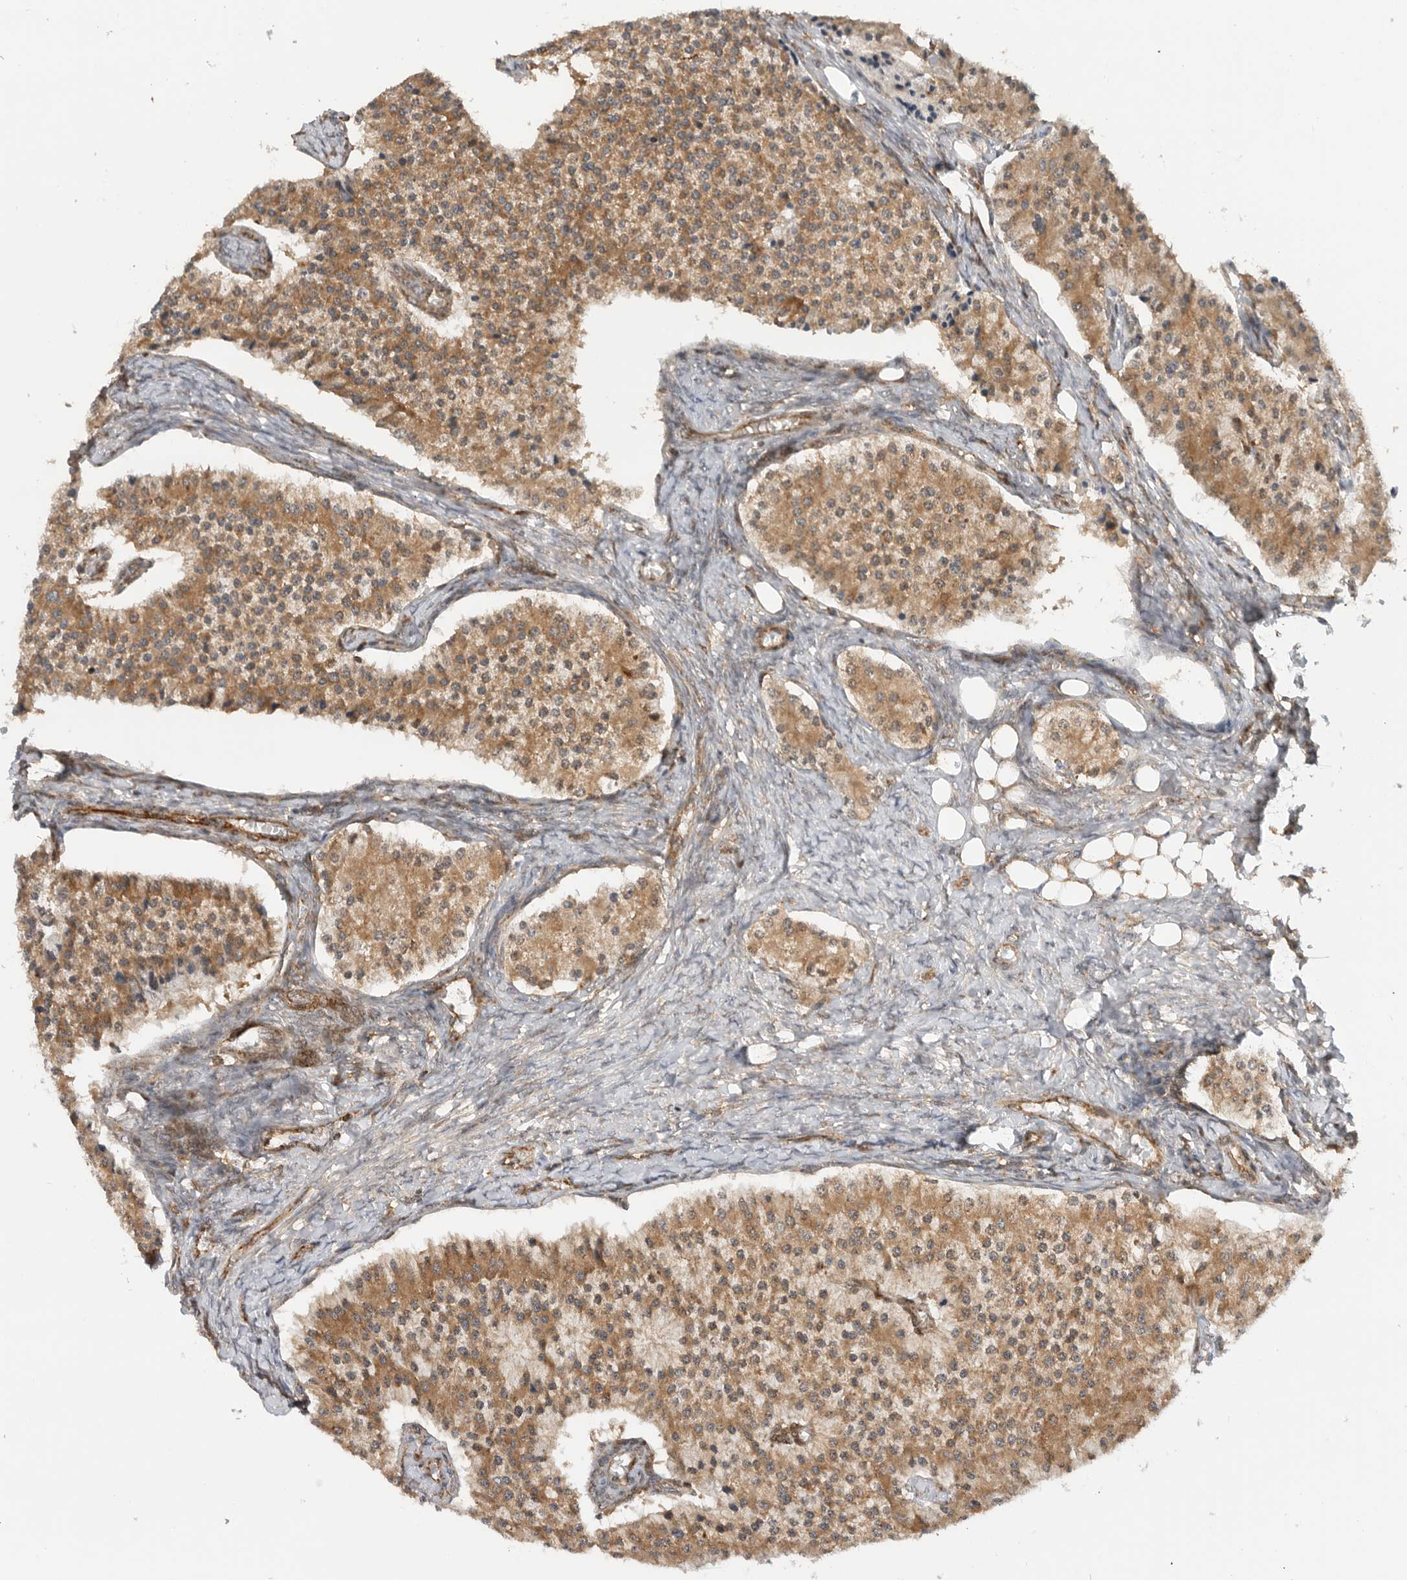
{"staining": {"intensity": "moderate", "quantity": ">75%", "location": "cytoplasmic/membranous"}, "tissue": "carcinoid", "cell_type": "Tumor cells", "image_type": "cancer", "snomed": [{"axis": "morphology", "description": "Carcinoid, malignant, NOS"}, {"axis": "topography", "description": "Colon"}], "caption": "Immunohistochemical staining of carcinoid shows medium levels of moderate cytoplasmic/membranous protein expression in approximately >75% of tumor cells.", "gene": "DCAF8", "patient": {"sex": "female", "age": 52}}